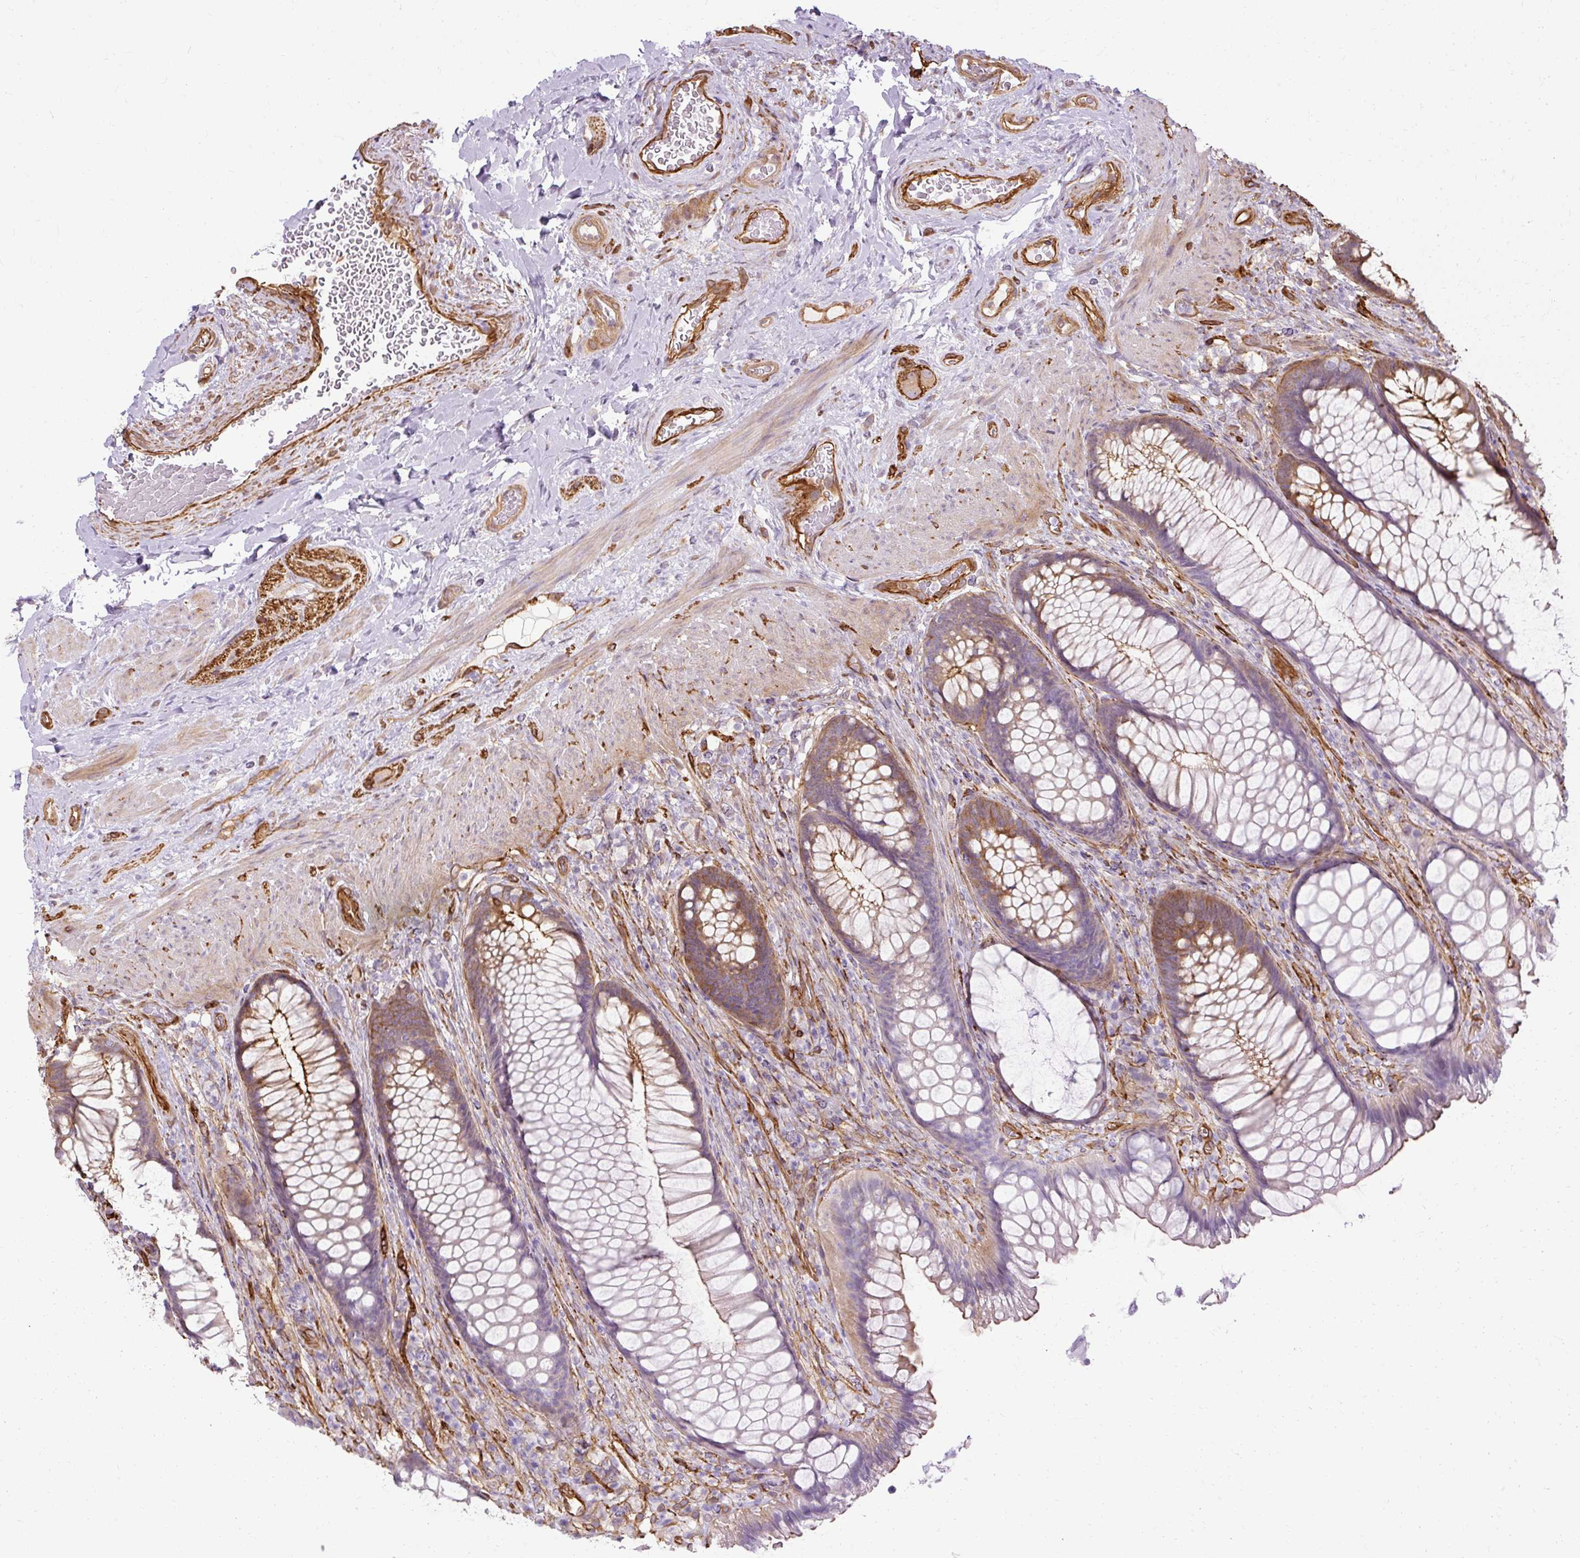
{"staining": {"intensity": "moderate", "quantity": "25%-75%", "location": "cytoplasmic/membranous"}, "tissue": "rectum", "cell_type": "Glandular cells", "image_type": "normal", "snomed": [{"axis": "morphology", "description": "Normal tissue, NOS"}, {"axis": "topography", "description": "Rectum"}], "caption": "Protein staining reveals moderate cytoplasmic/membranous expression in approximately 25%-75% of glandular cells in unremarkable rectum. (DAB IHC with brightfield microscopy, high magnification).", "gene": "CNN3", "patient": {"sex": "male", "age": 53}}